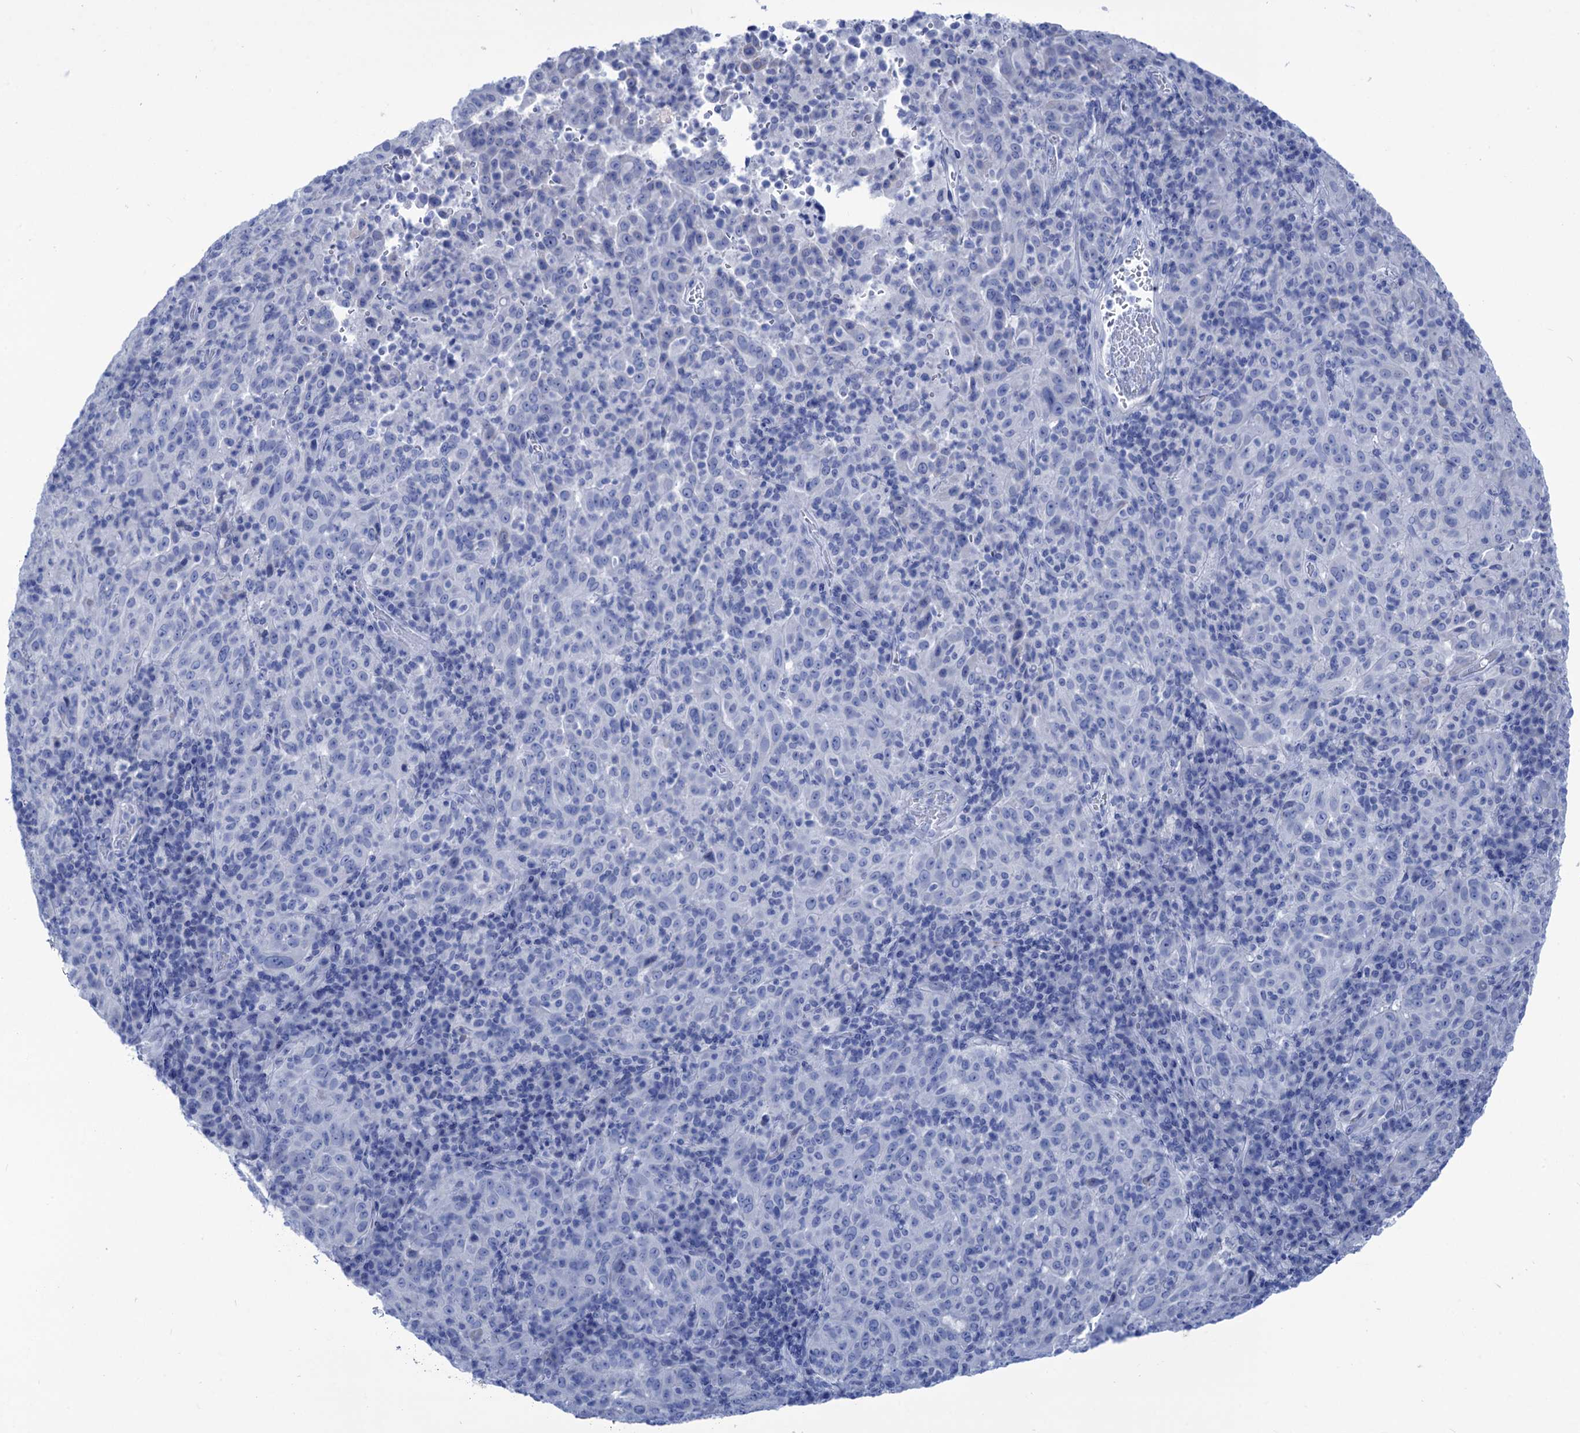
{"staining": {"intensity": "negative", "quantity": "none", "location": "none"}, "tissue": "pancreatic cancer", "cell_type": "Tumor cells", "image_type": "cancer", "snomed": [{"axis": "morphology", "description": "Adenocarcinoma, NOS"}, {"axis": "topography", "description": "Pancreas"}], "caption": "An immunohistochemistry (IHC) micrograph of adenocarcinoma (pancreatic) is shown. There is no staining in tumor cells of adenocarcinoma (pancreatic).", "gene": "CABYR", "patient": {"sex": "male", "age": 63}}